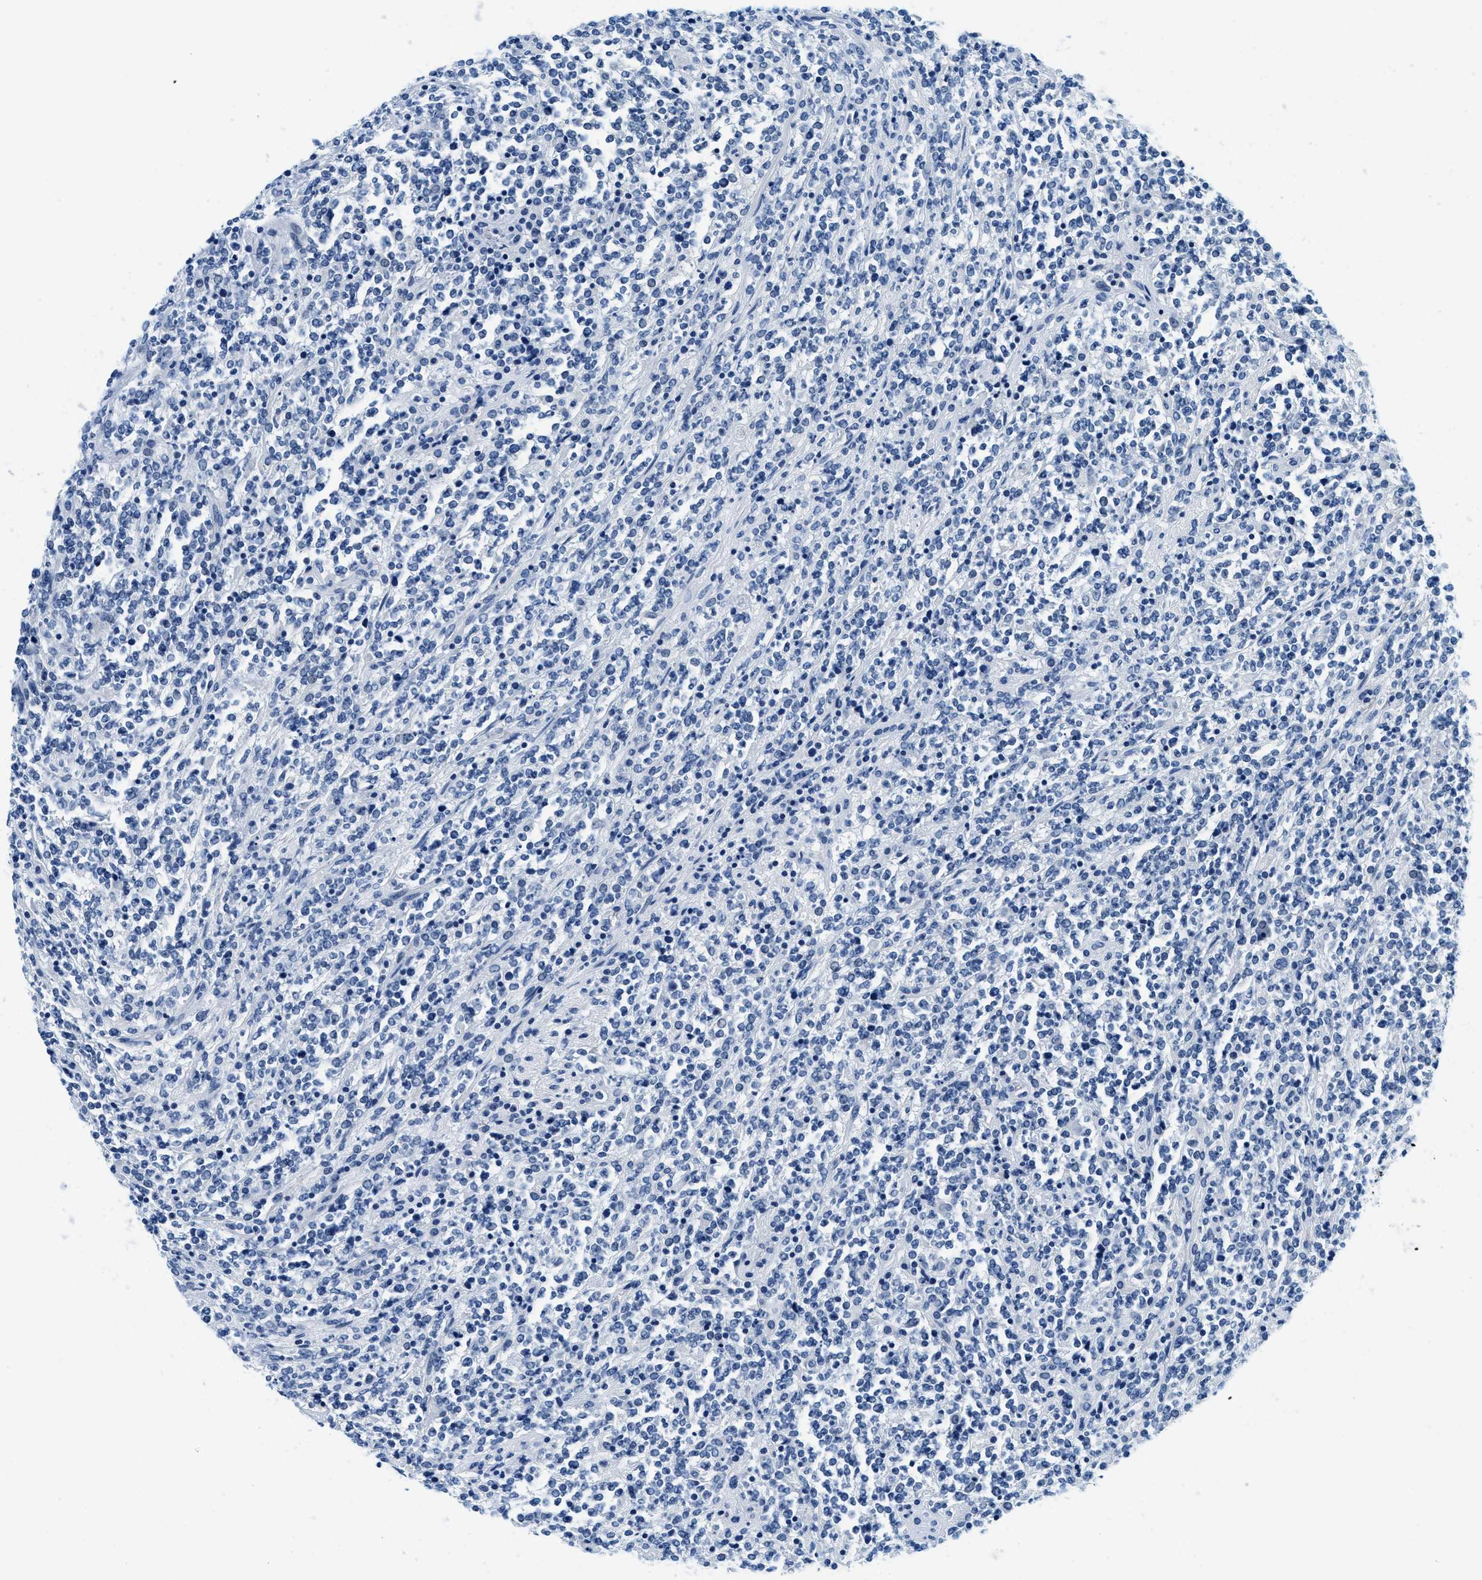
{"staining": {"intensity": "negative", "quantity": "none", "location": "none"}, "tissue": "lymphoma", "cell_type": "Tumor cells", "image_type": "cancer", "snomed": [{"axis": "morphology", "description": "Malignant lymphoma, non-Hodgkin's type, High grade"}, {"axis": "topography", "description": "Soft tissue"}], "caption": "A micrograph of lymphoma stained for a protein exhibits no brown staining in tumor cells.", "gene": "GSTM3", "patient": {"sex": "male", "age": 18}}